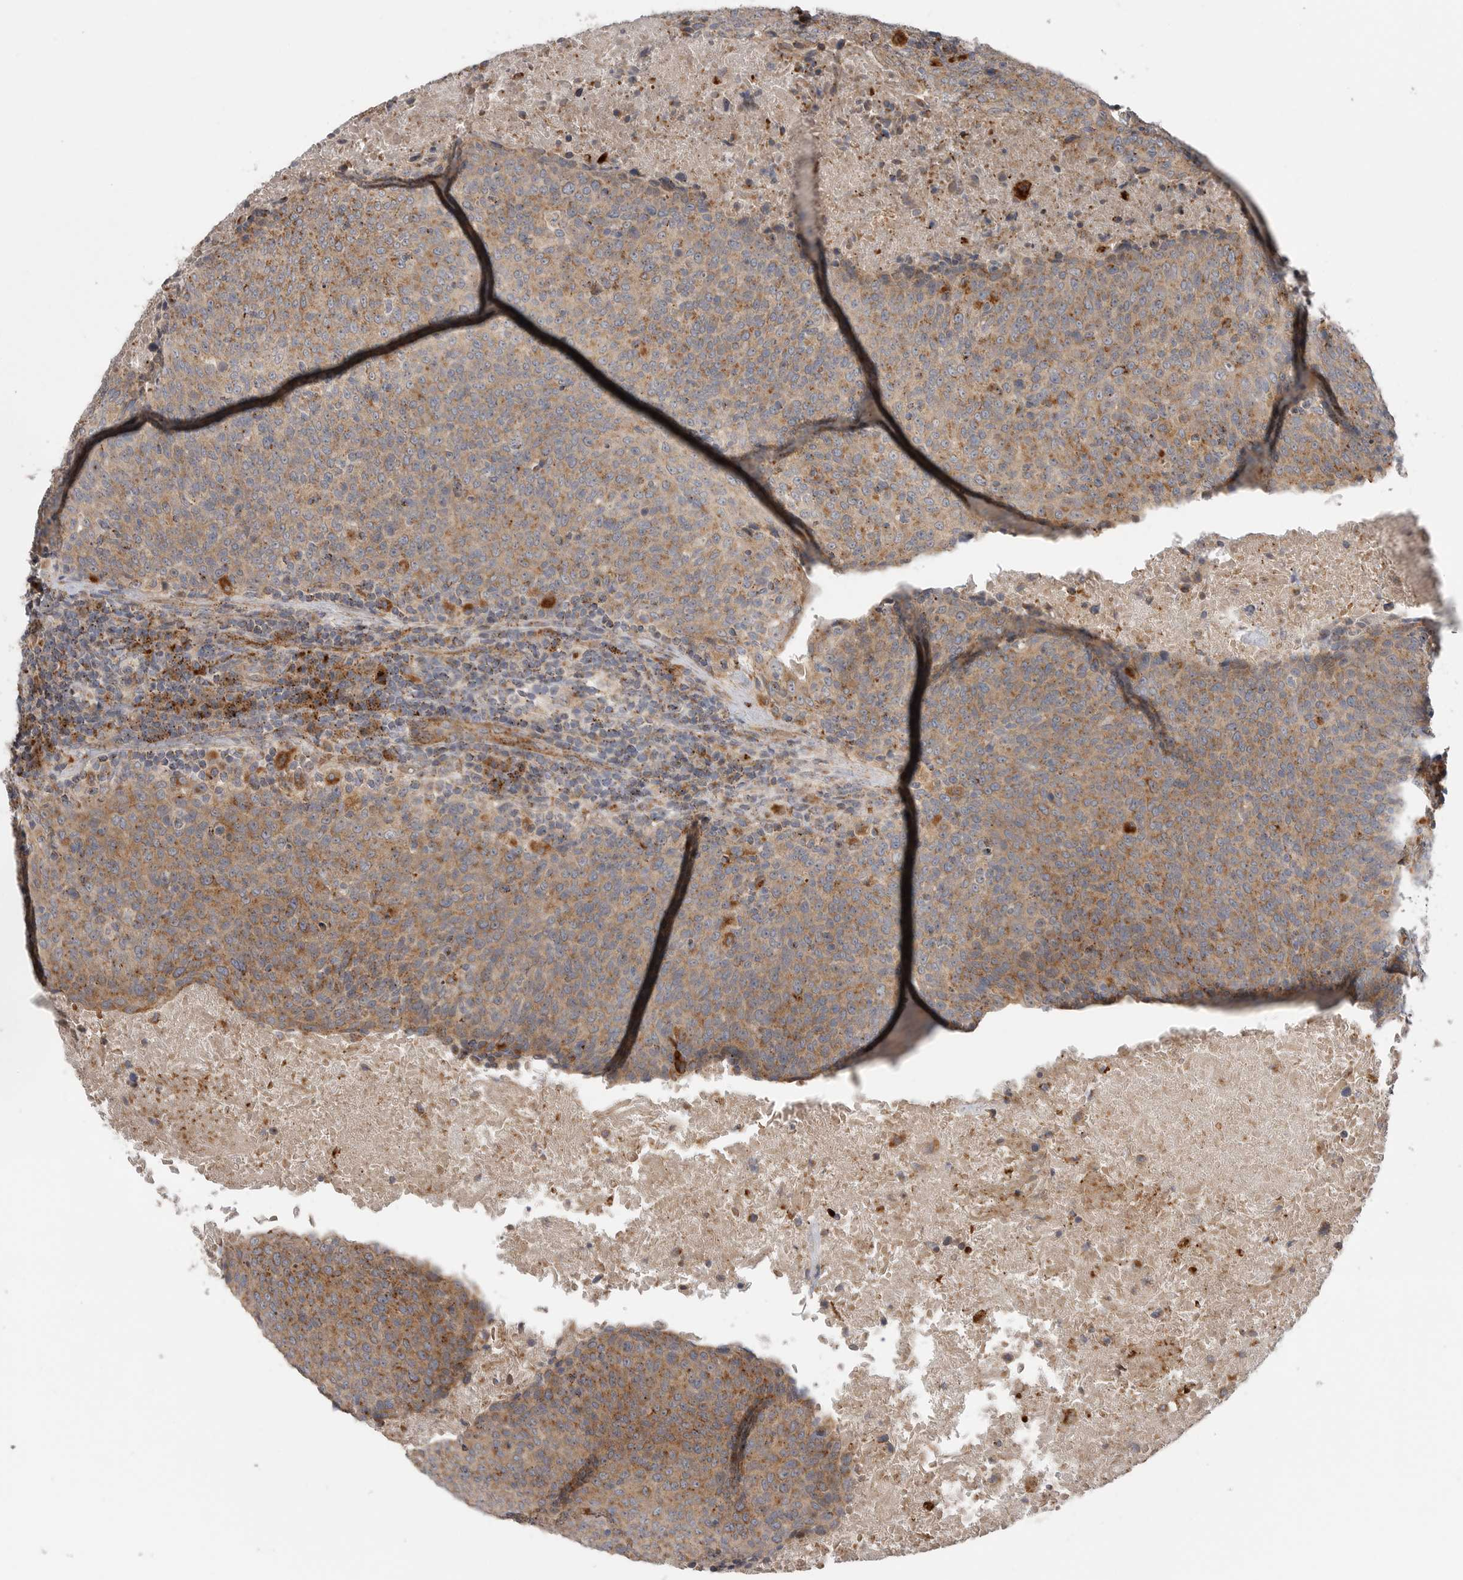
{"staining": {"intensity": "moderate", "quantity": ">75%", "location": "cytoplasmic/membranous"}, "tissue": "head and neck cancer", "cell_type": "Tumor cells", "image_type": "cancer", "snomed": [{"axis": "morphology", "description": "Squamous cell carcinoma, NOS"}, {"axis": "morphology", "description": "Squamous cell carcinoma, metastatic, NOS"}, {"axis": "topography", "description": "Lymph node"}, {"axis": "topography", "description": "Head-Neck"}], "caption": "This micrograph displays IHC staining of human head and neck cancer, with medium moderate cytoplasmic/membranous expression in approximately >75% of tumor cells.", "gene": "GALNS", "patient": {"sex": "male", "age": 62}}